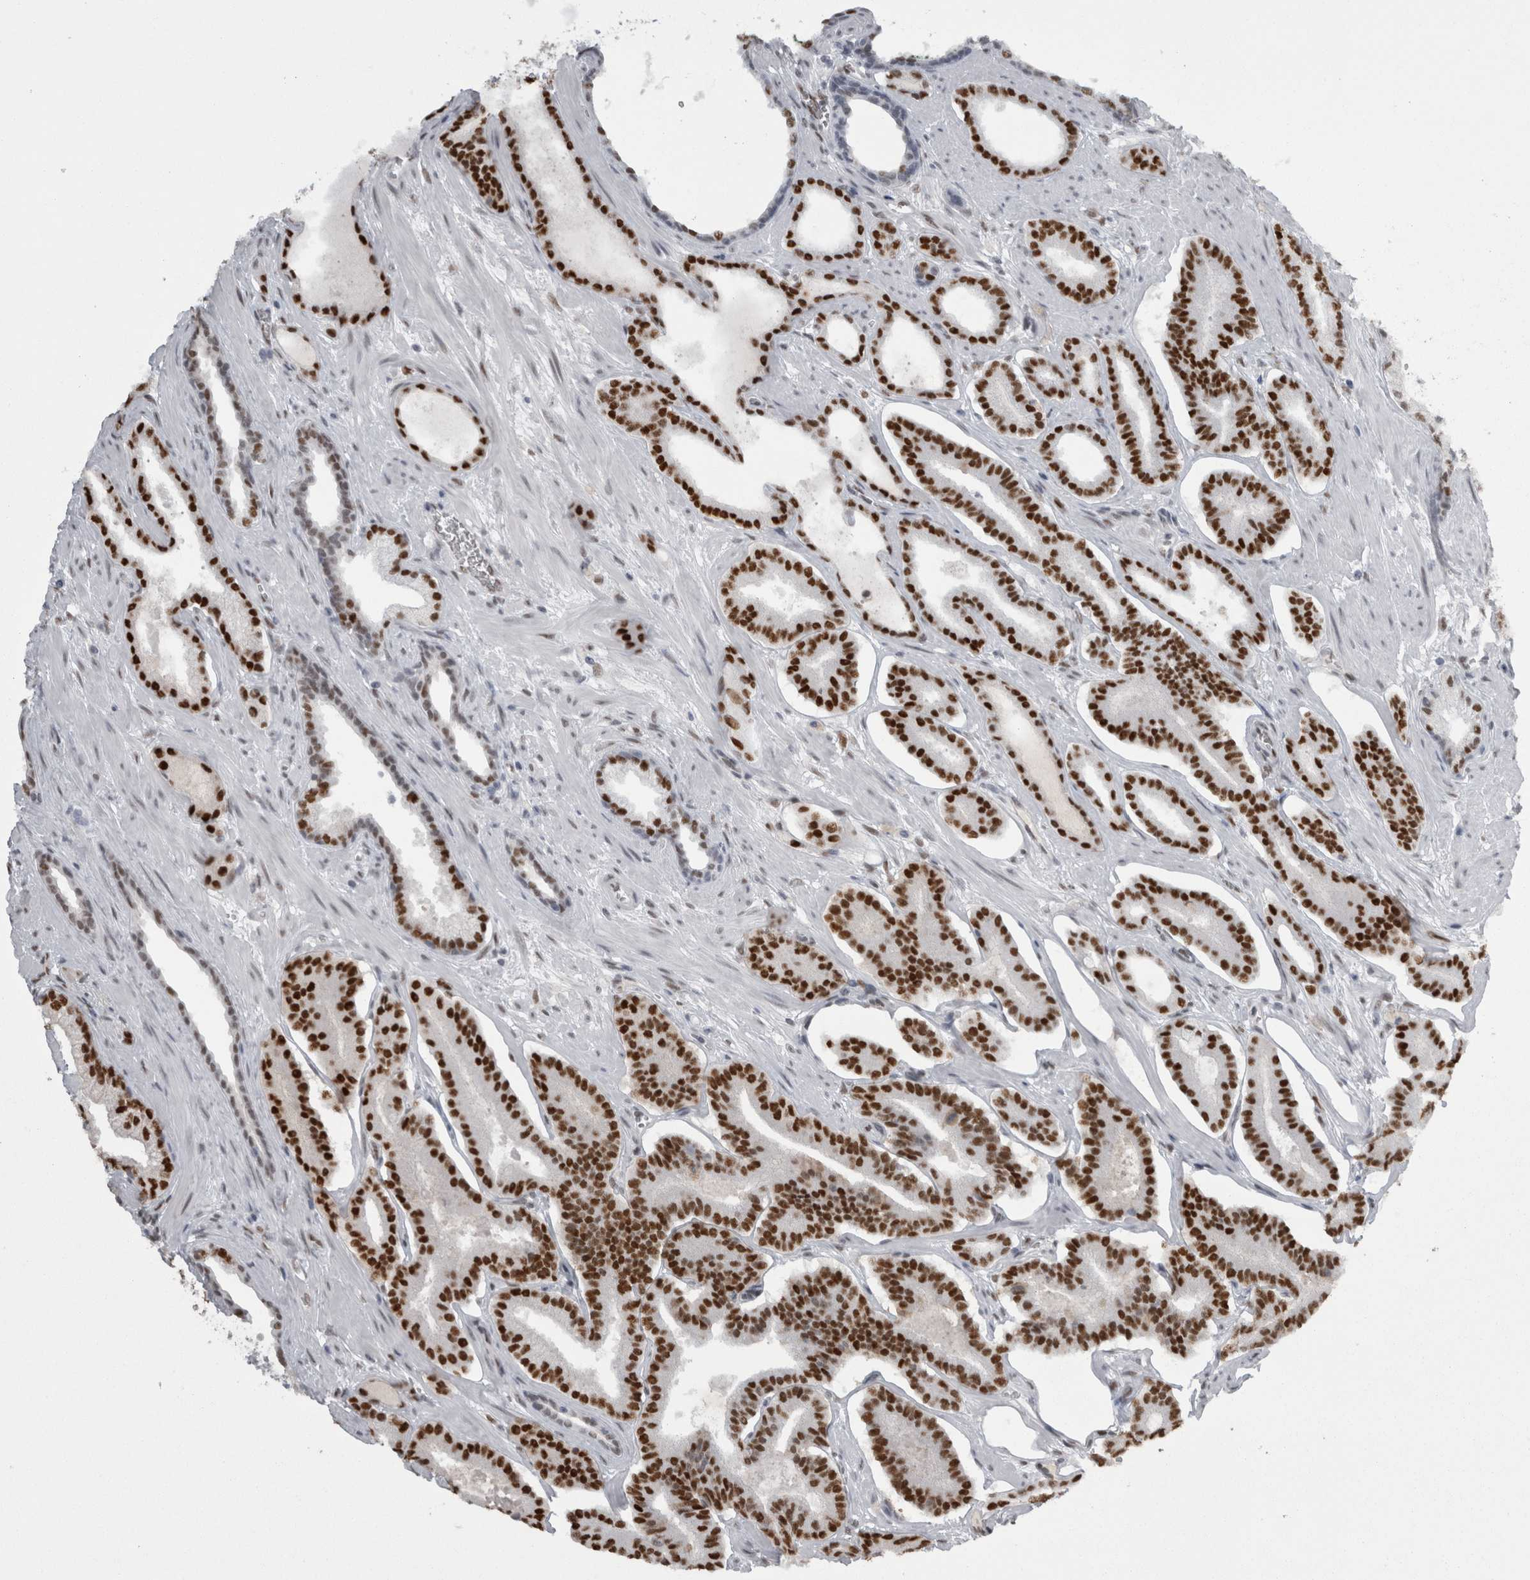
{"staining": {"intensity": "strong", "quantity": ">75%", "location": "nuclear"}, "tissue": "prostate cancer", "cell_type": "Tumor cells", "image_type": "cancer", "snomed": [{"axis": "morphology", "description": "Adenocarcinoma, Low grade"}, {"axis": "topography", "description": "Prostate"}], "caption": "Protein expression analysis of prostate cancer demonstrates strong nuclear expression in about >75% of tumor cells.", "gene": "C1orf54", "patient": {"sex": "male", "age": 70}}